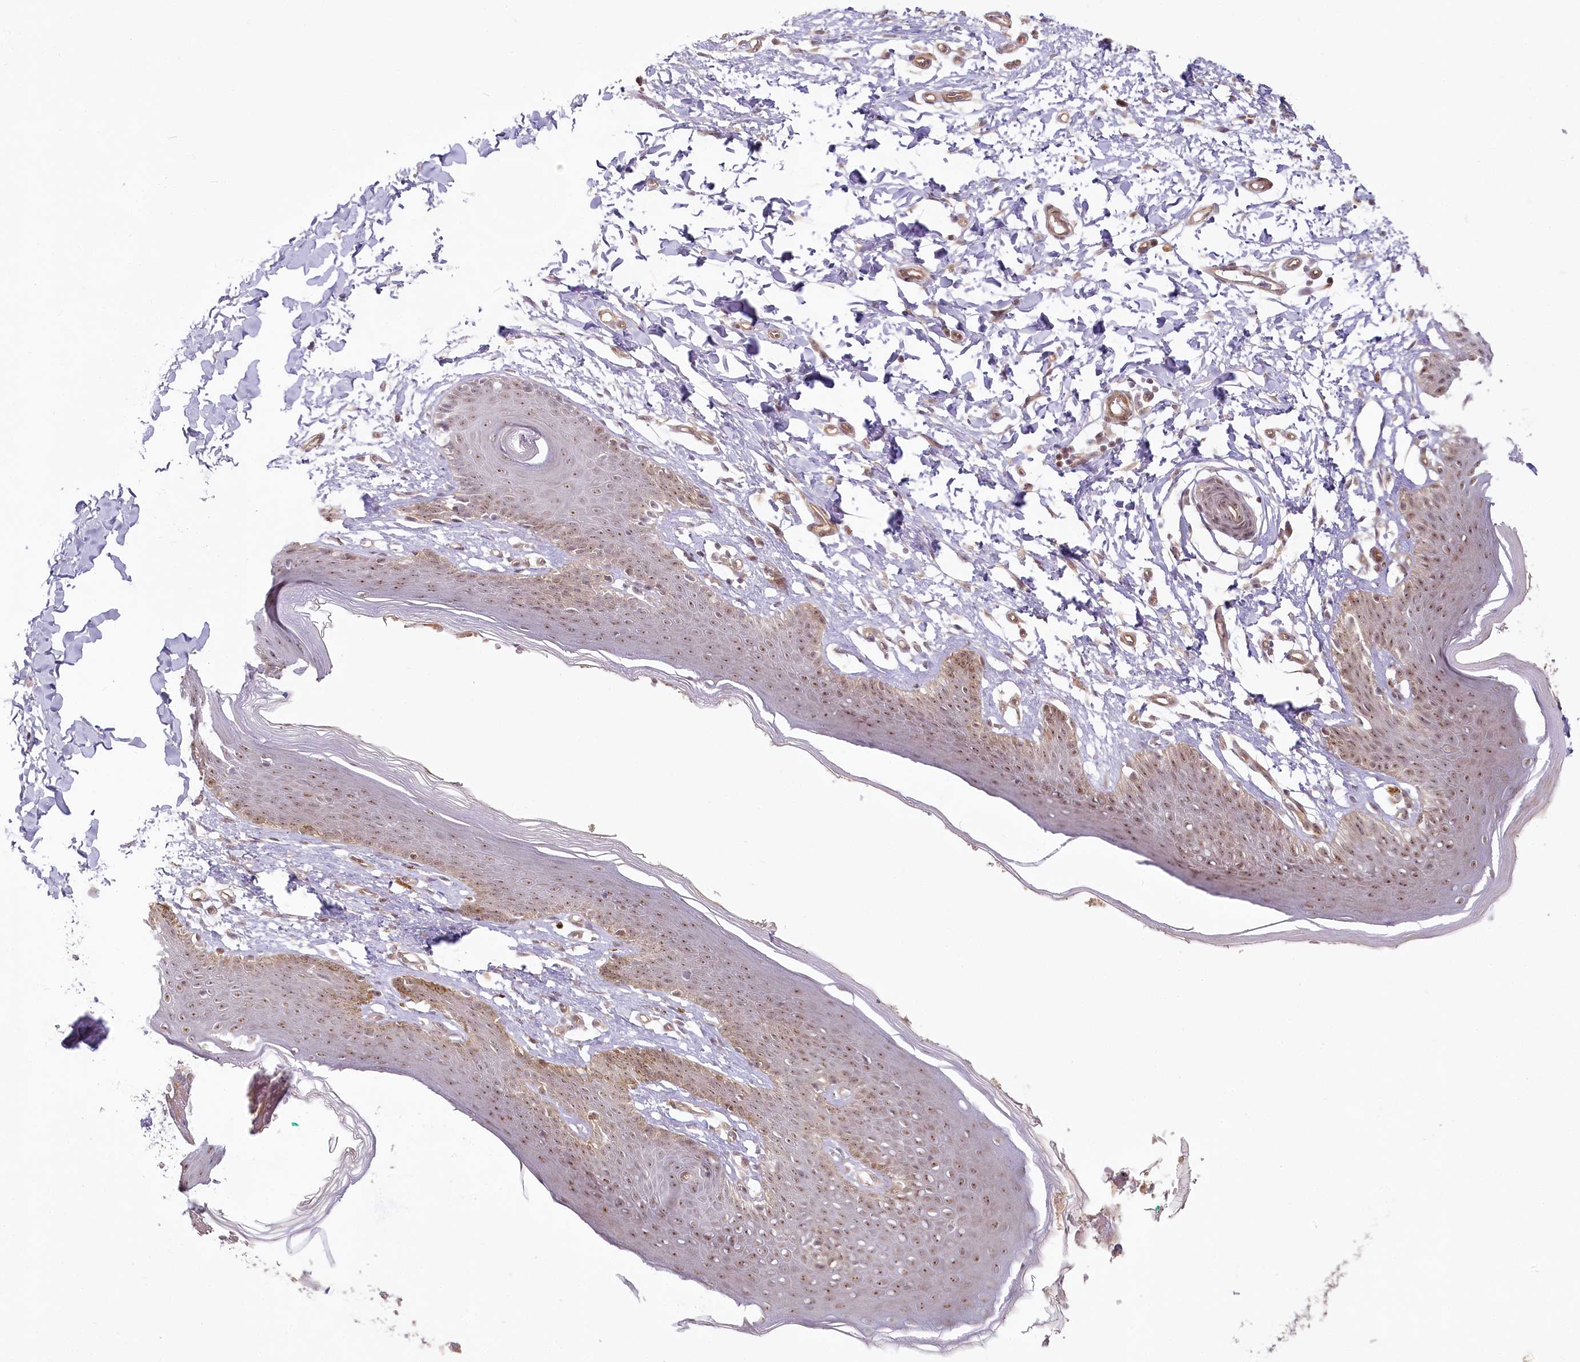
{"staining": {"intensity": "moderate", "quantity": ">75%", "location": "cytoplasmic/membranous,nuclear"}, "tissue": "skin", "cell_type": "Epidermal cells", "image_type": "normal", "snomed": [{"axis": "morphology", "description": "Normal tissue, NOS"}, {"axis": "topography", "description": "Vulva"}], "caption": "Immunohistochemistry of benign human skin displays medium levels of moderate cytoplasmic/membranous,nuclear staining in about >75% of epidermal cells.", "gene": "EXOSC7", "patient": {"sex": "female", "age": 66}}